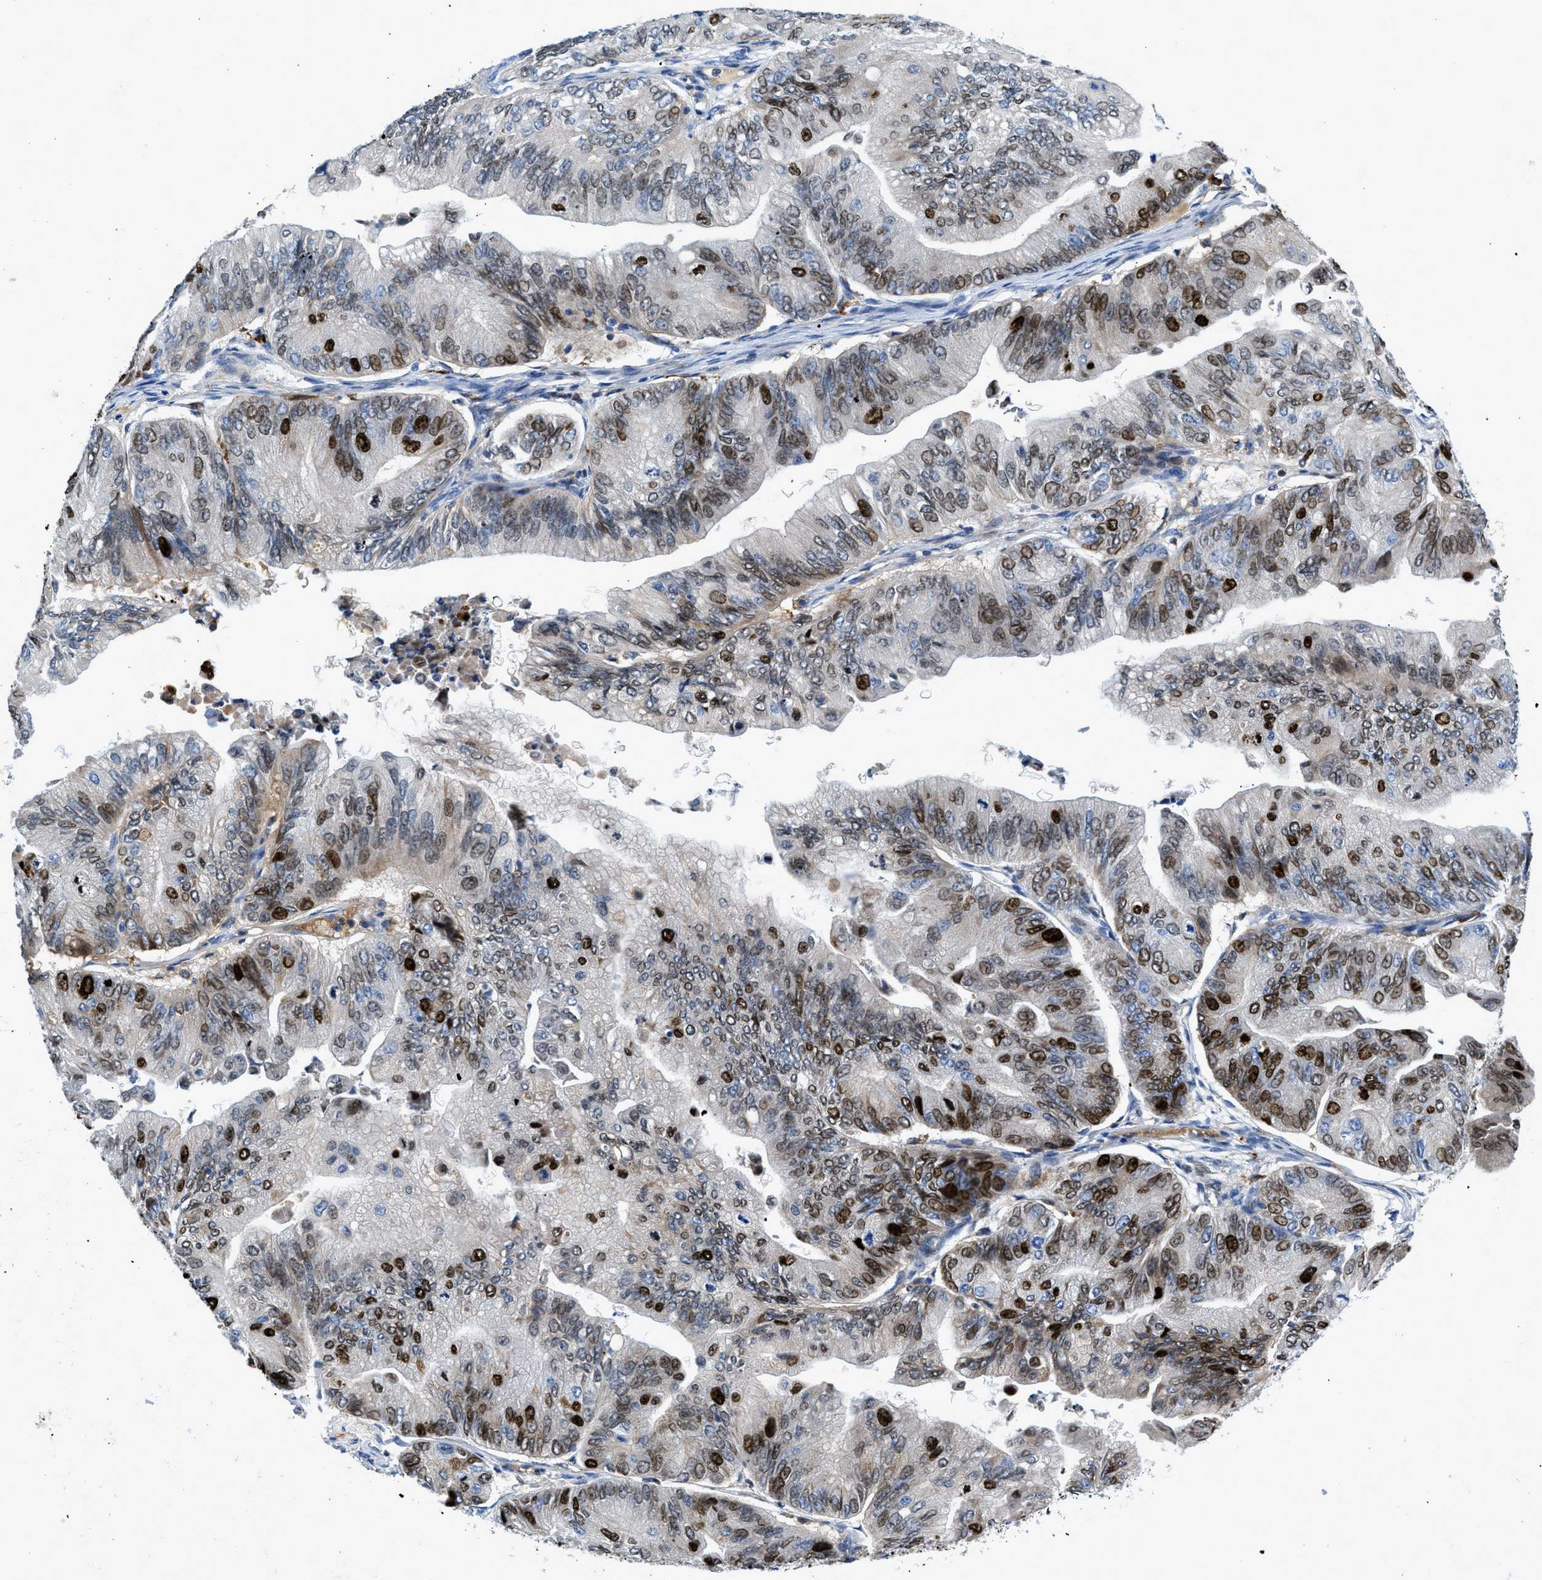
{"staining": {"intensity": "moderate", "quantity": "25%-75%", "location": "nuclear"}, "tissue": "ovarian cancer", "cell_type": "Tumor cells", "image_type": "cancer", "snomed": [{"axis": "morphology", "description": "Cystadenocarcinoma, mucinous, NOS"}, {"axis": "topography", "description": "Ovary"}], "caption": "Protein staining of ovarian cancer tissue demonstrates moderate nuclear positivity in approximately 25%-75% of tumor cells. The protein of interest is shown in brown color, while the nuclei are stained blue.", "gene": "CD226", "patient": {"sex": "female", "age": 61}}